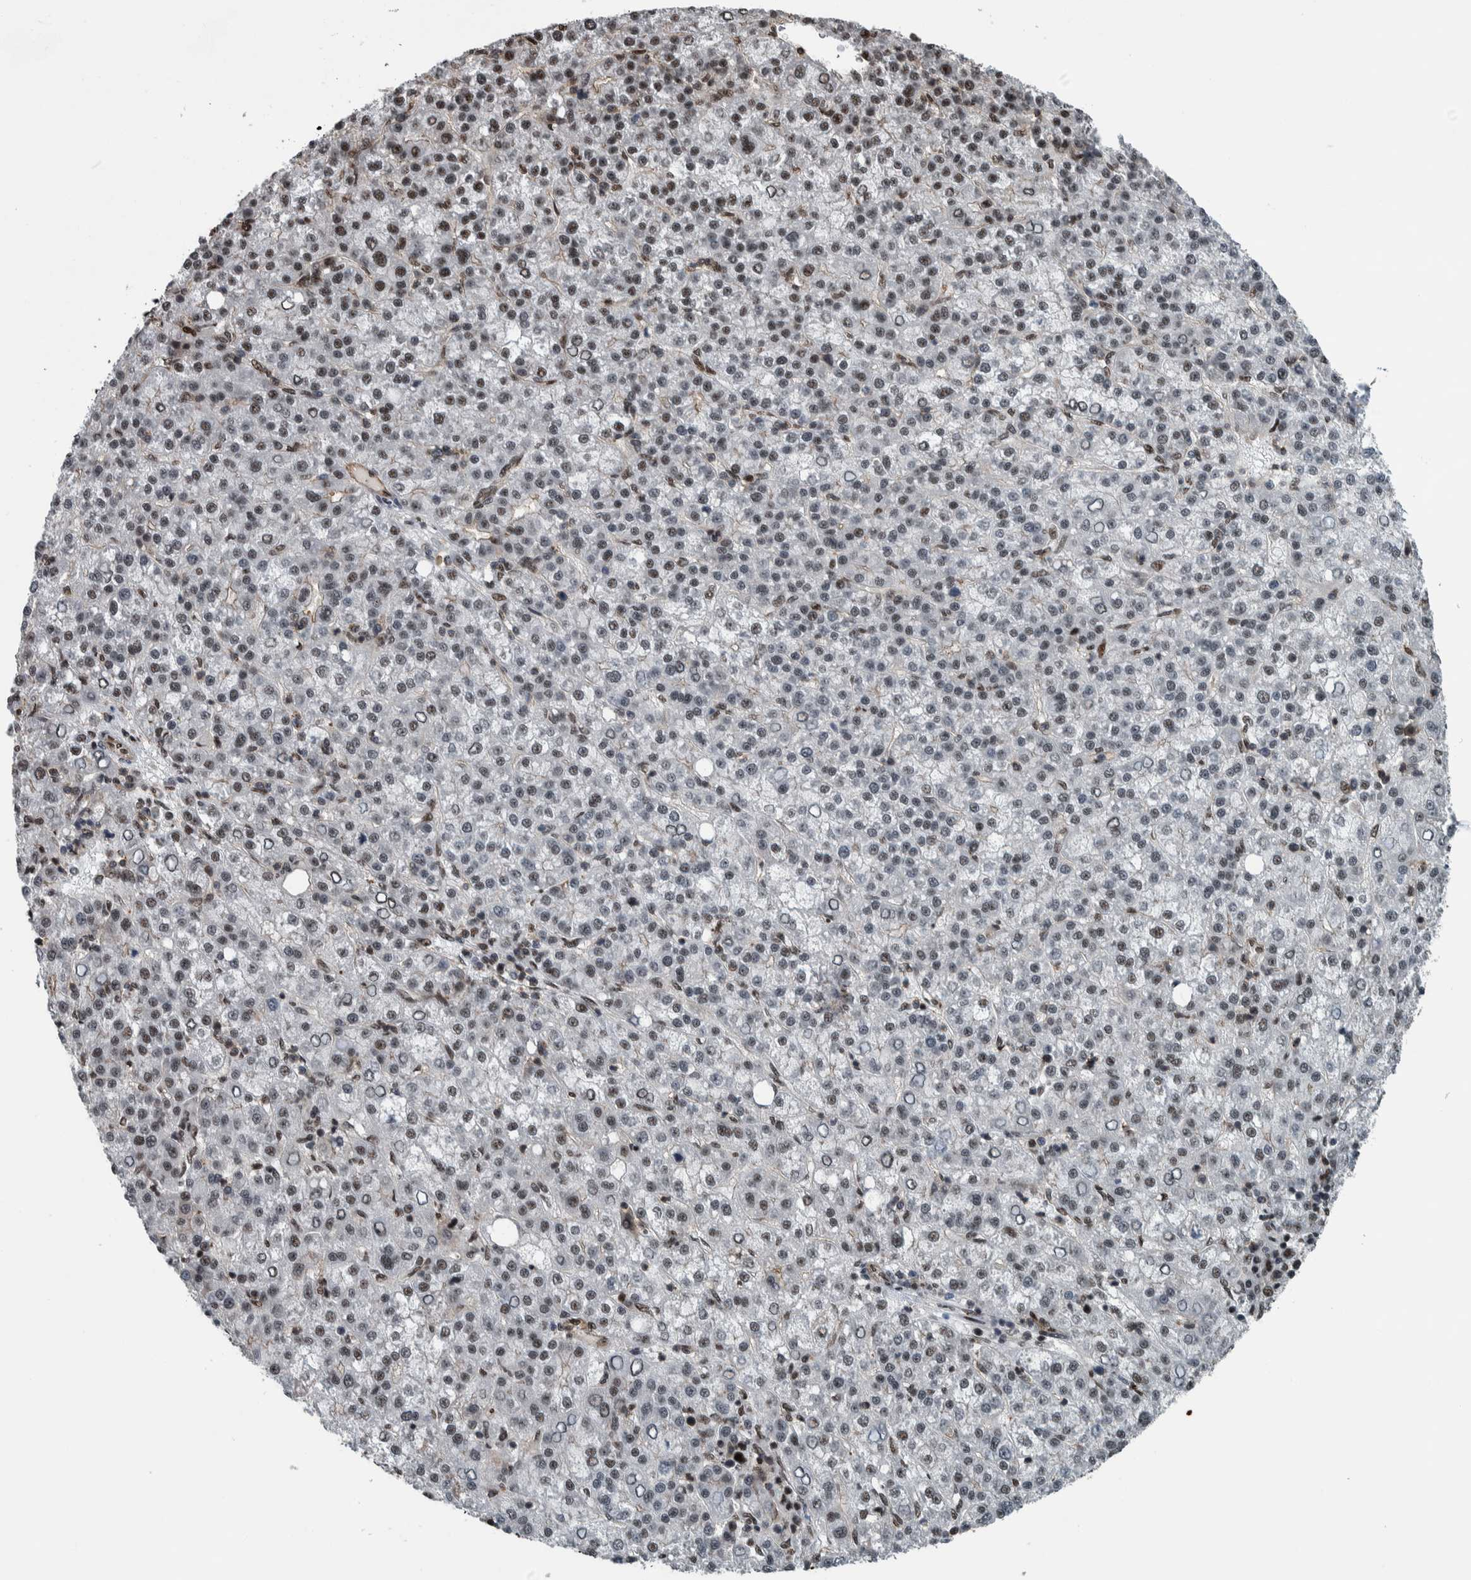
{"staining": {"intensity": "moderate", "quantity": "<25%", "location": "nuclear"}, "tissue": "liver cancer", "cell_type": "Tumor cells", "image_type": "cancer", "snomed": [{"axis": "morphology", "description": "Carcinoma, Hepatocellular, NOS"}, {"axis": "topography", "description": "Liver"}], "caption": "A photomicrograph of human liver cancer stained for a protein reveals moderate nuclear brown staining in tumor cells.", "gene": "FAM135B", "patient": {"sex": "female", "age": 58}}